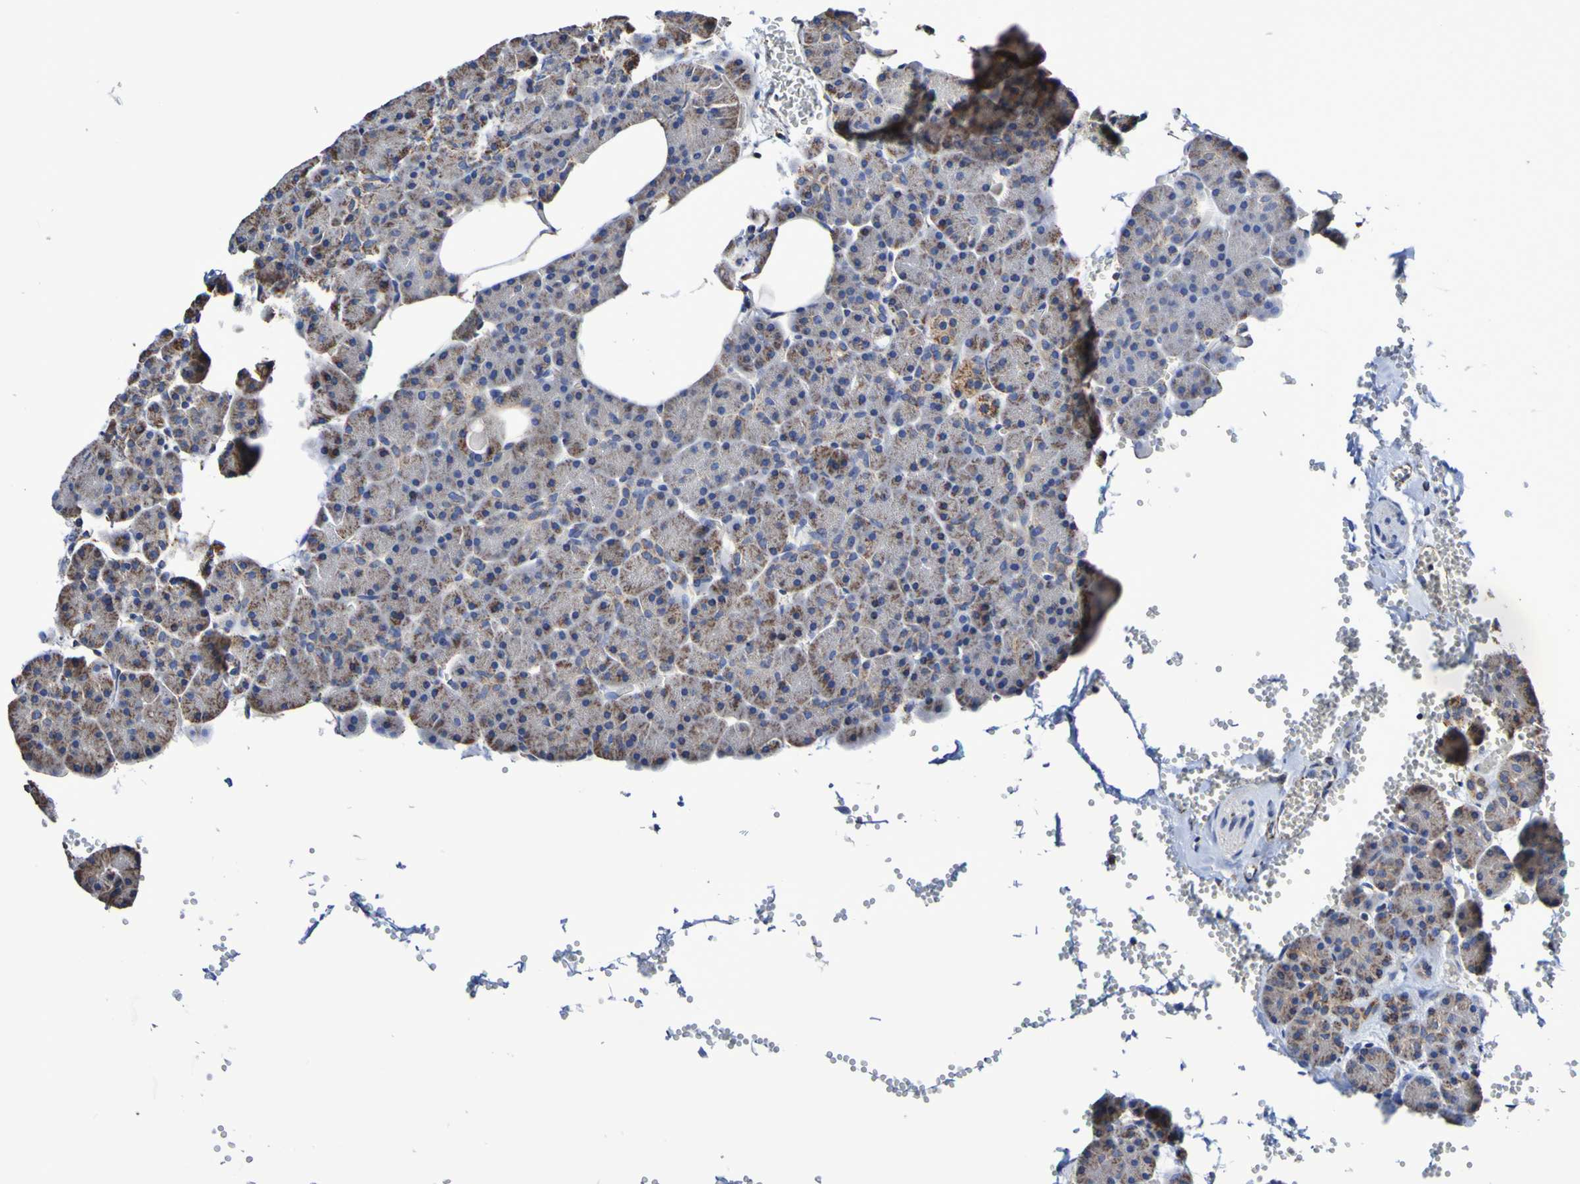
{"staining": {"intensity": "strong", "quantity": "25%-75%", "location": "cytoplasmic/membranous"}, "tissue": "pancreas", "cell_type": "Exocrine glandular cells", "image_type": "normal", "snomed": [{"axis": "morphology", "description": "Normal tissue, NOS"}, {"axis": "topography", "description": "Pancreas"}], "caption": "A histopathology image showing strong cytoplasmic/membranous staining in about 25%-75% of exocrine glandular cells in normal pancreas, as visualized by brown immunohistochemical staining.", "gene": "IL18R1", "patient": {"sex": "female", "age": 35}}